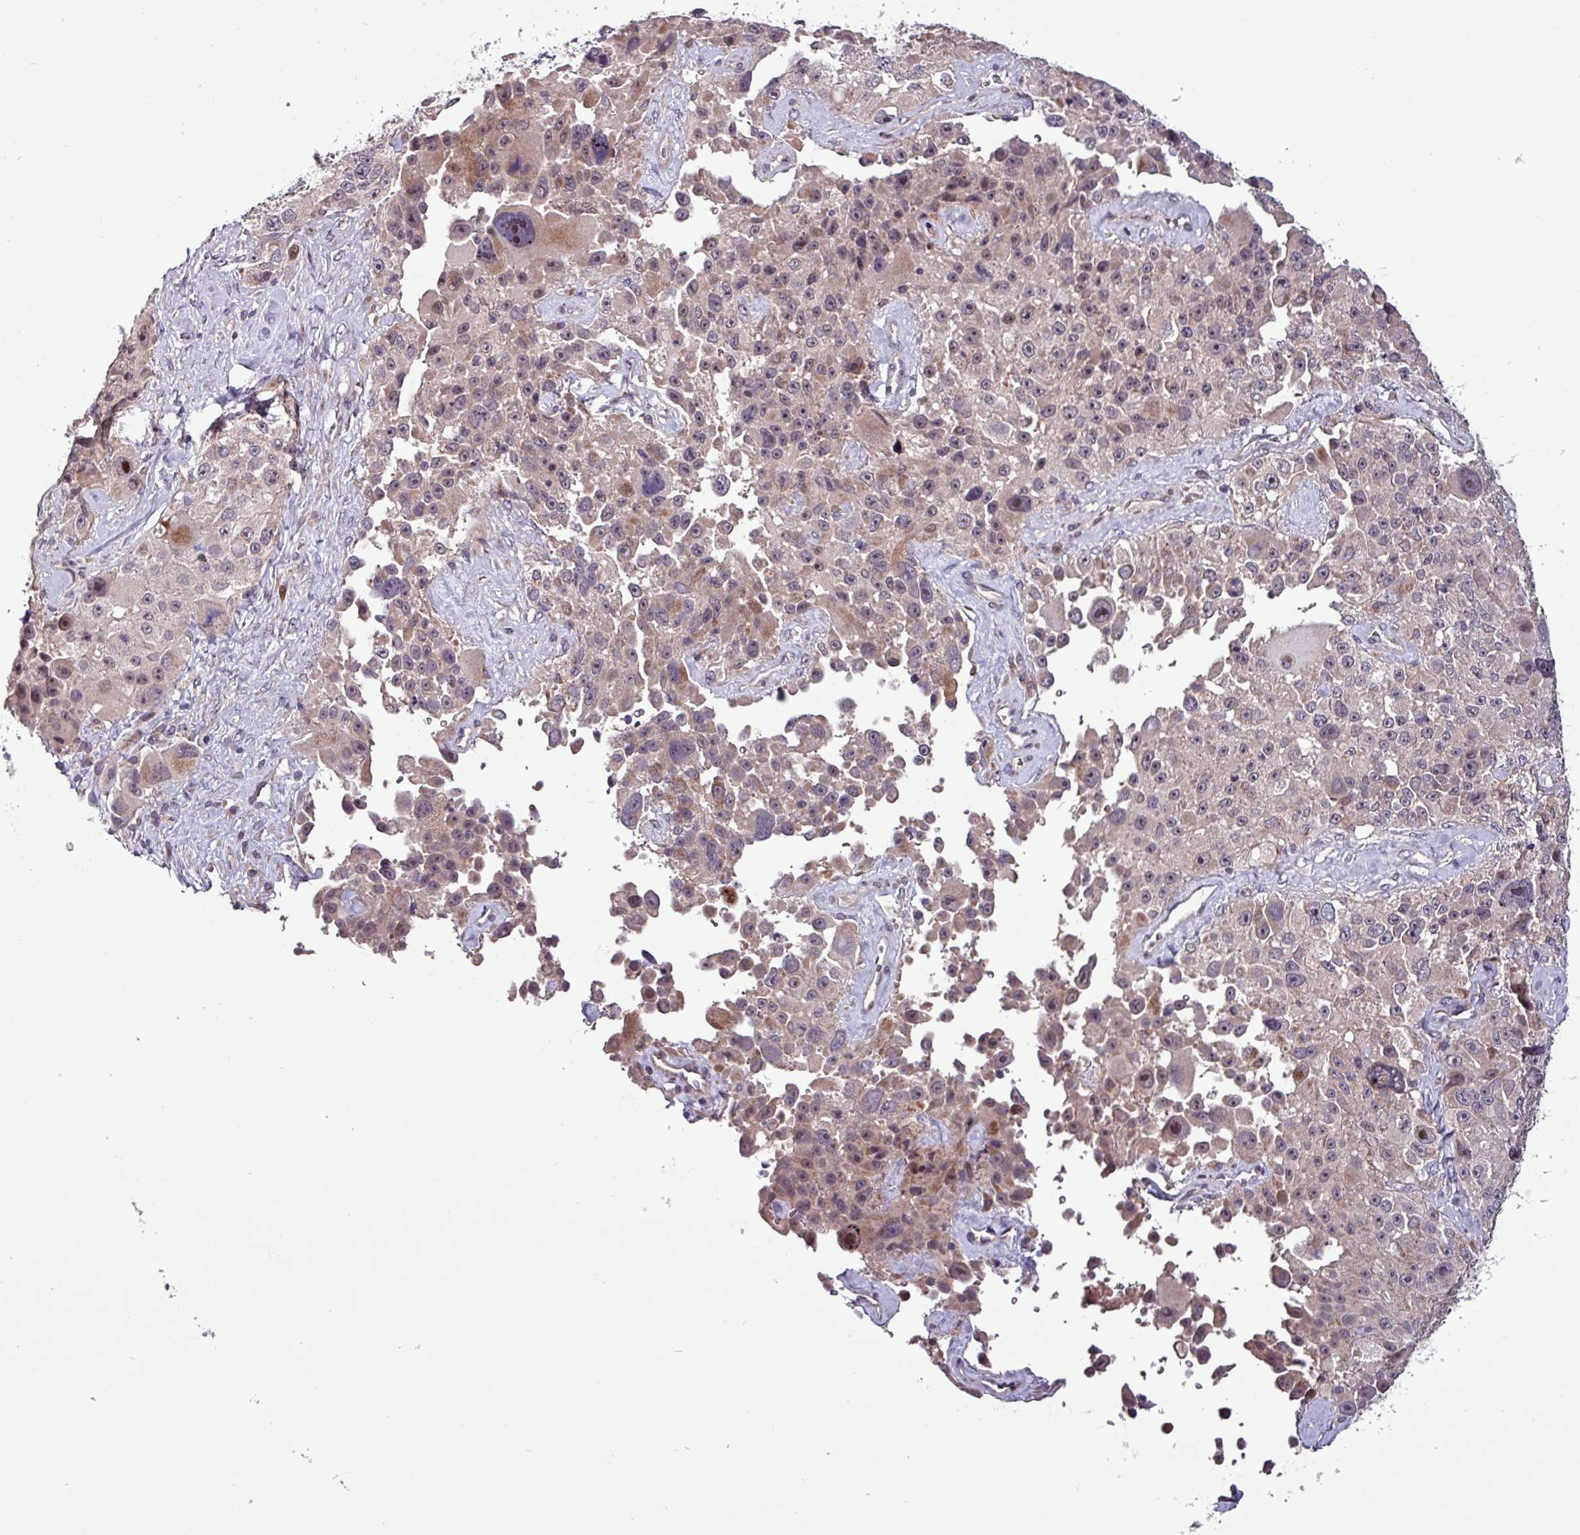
{"staining": {"intensity": "weak", "quantity": ">75%", "location": "cytoplasmic/membranous,nuclear"}, "tissue": "melanoma", "cell_type": "Tumor cells", "image_type": "cancer", "snomed": [{"axis": "morphology", "description": "Malignant melanoma, Metastatic site"}, {"axis": "topography", "description": "Lymph node"}], "caption": "Malignant melanoma (metastatic site) stained for a protein exhibits weak cytoplasmic/membranous and nuclear positivity in tumor cells. (DAB IHC, brown staining for protein, blue staining for nuclei).", "gene": "GRAPL", "patient": {"sex": "male", "age": 62}}